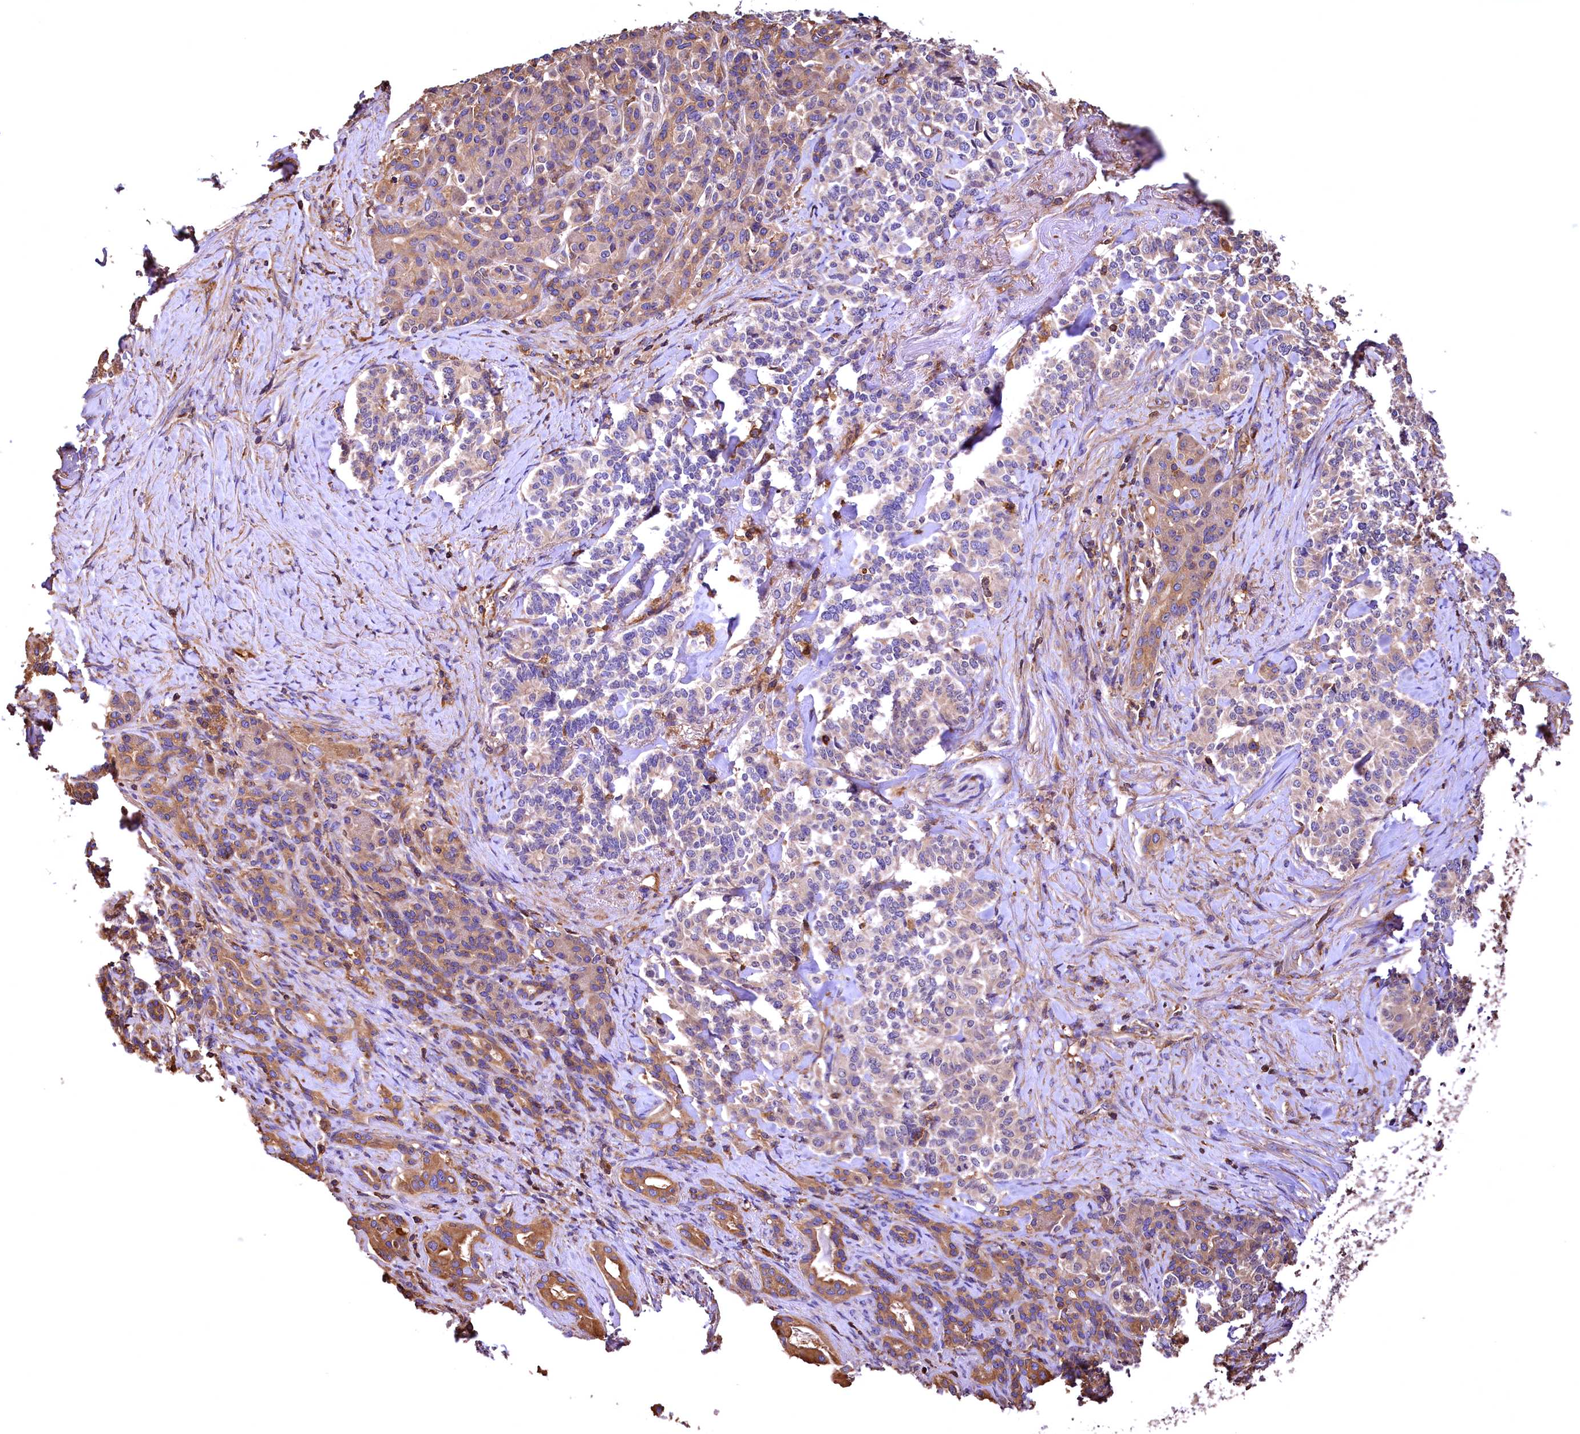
{"staining": {"intensity": "moderate", "quantity": "<25%", "location": "cytoplasmic/membranous"}, "tissue": "pancreatic cancer", "cell_type": "Tumor cells", "image_type": "cancer", "snomed": [{"axis": "morphology", "description": "Adenocarcinoma, NOS"}, {"axis": "topography", "description": "Pancreas"}], "caption": "Protein expression by immunohistochemistry (IHC) demonstrates moderate cytoplasmic/membranous positivity in about <25% of tumor cells in pancreatic adenocarcinoma.", "gene": "RARS2", "patient": {"sex": "female", "age": 74}}